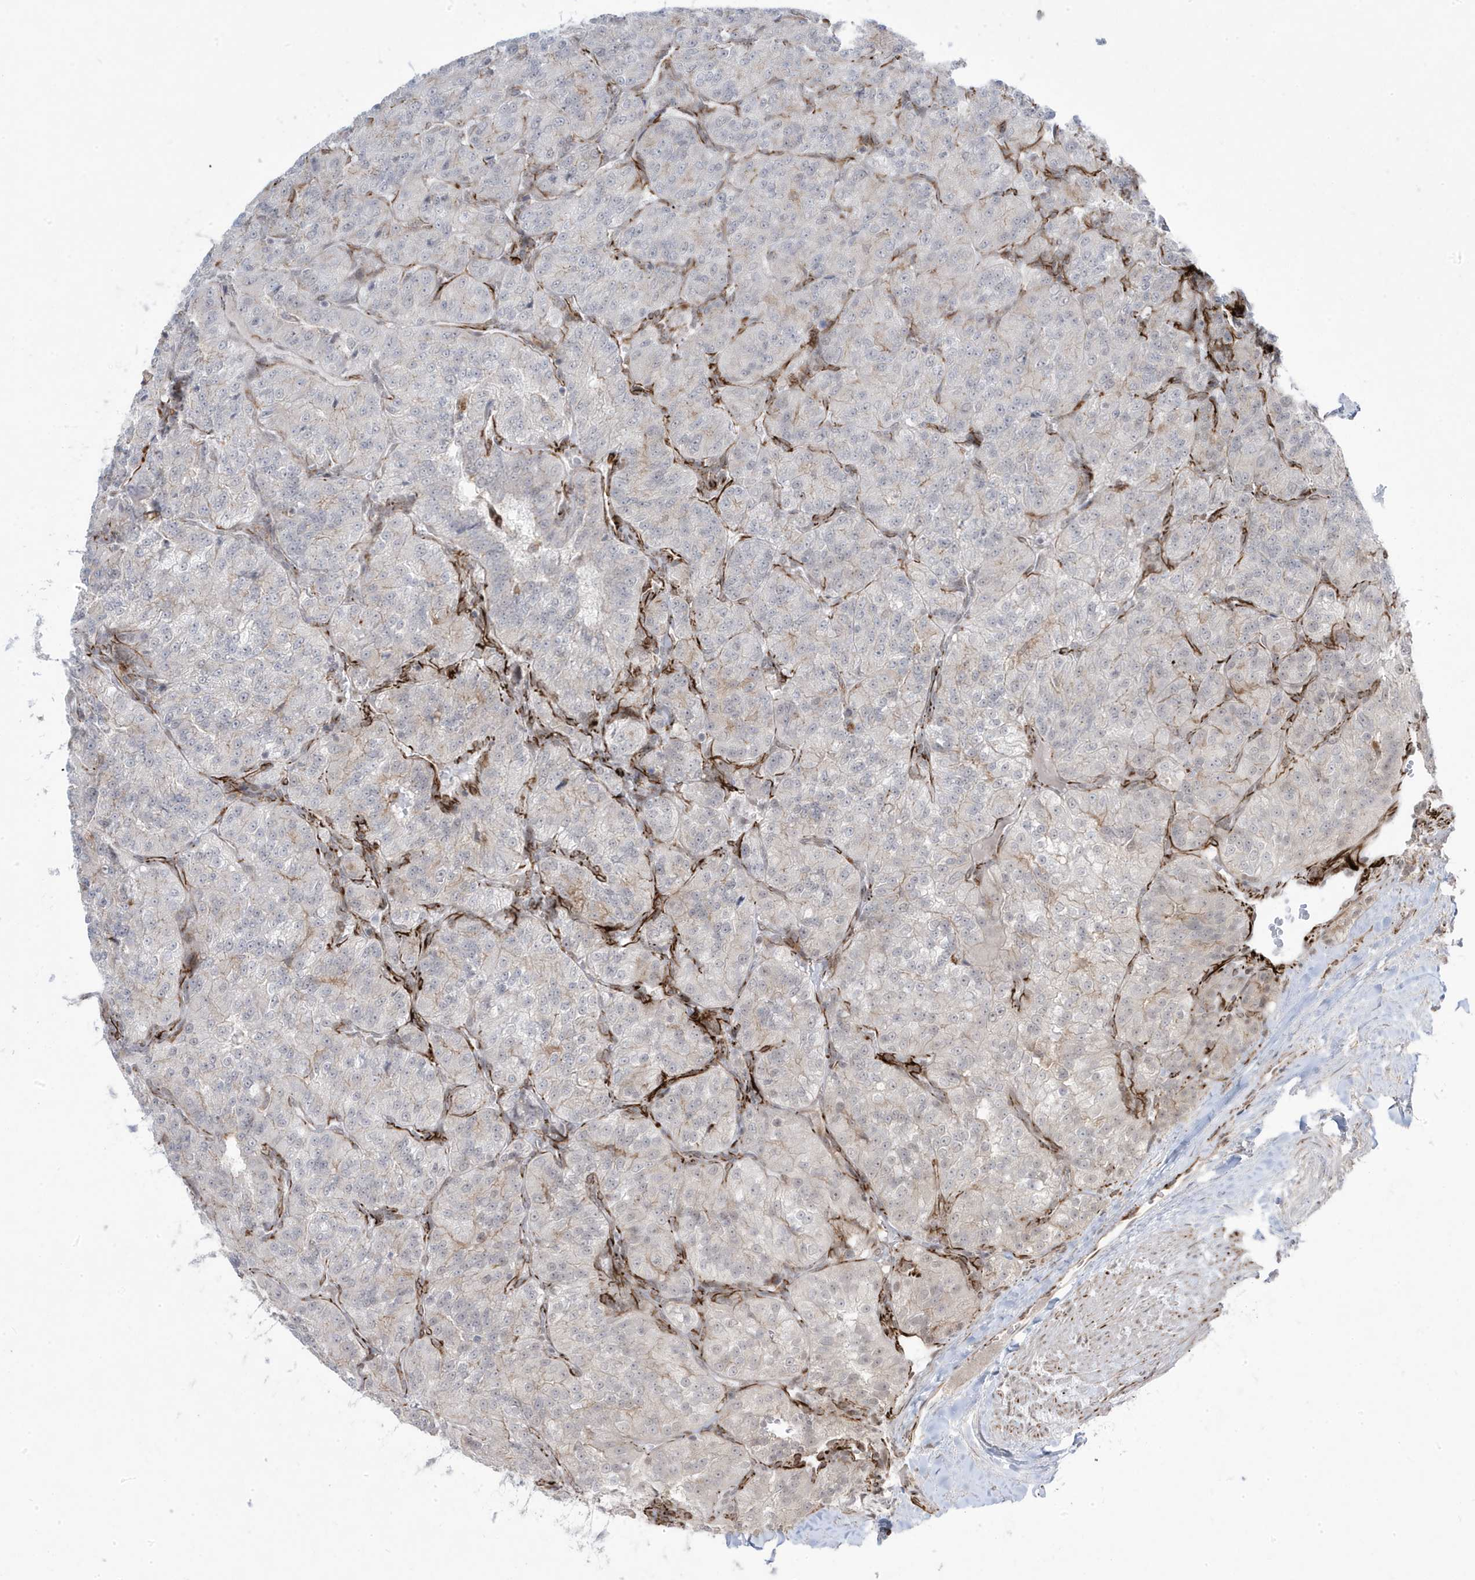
{"staining": {"intensity": "negative", "quantity": "none", "location": "none"}, "tissue": "renal cancer", "cell_type": "Tumor cells", "image_type": "cancer", "snomed": [{"axis": "morphology", "description": "Adenocarcinoma, NOS"}, {"axis": "topography", "description": "Kidney"}], "caption": "DAB (3,3'-diaminobenzidine) immunohistochemical staining of human renal cancer shows no significant positivity in tumor cells.", "gene": "ADAMTSL3", "patient": {"sex": "female", "age": 63}}